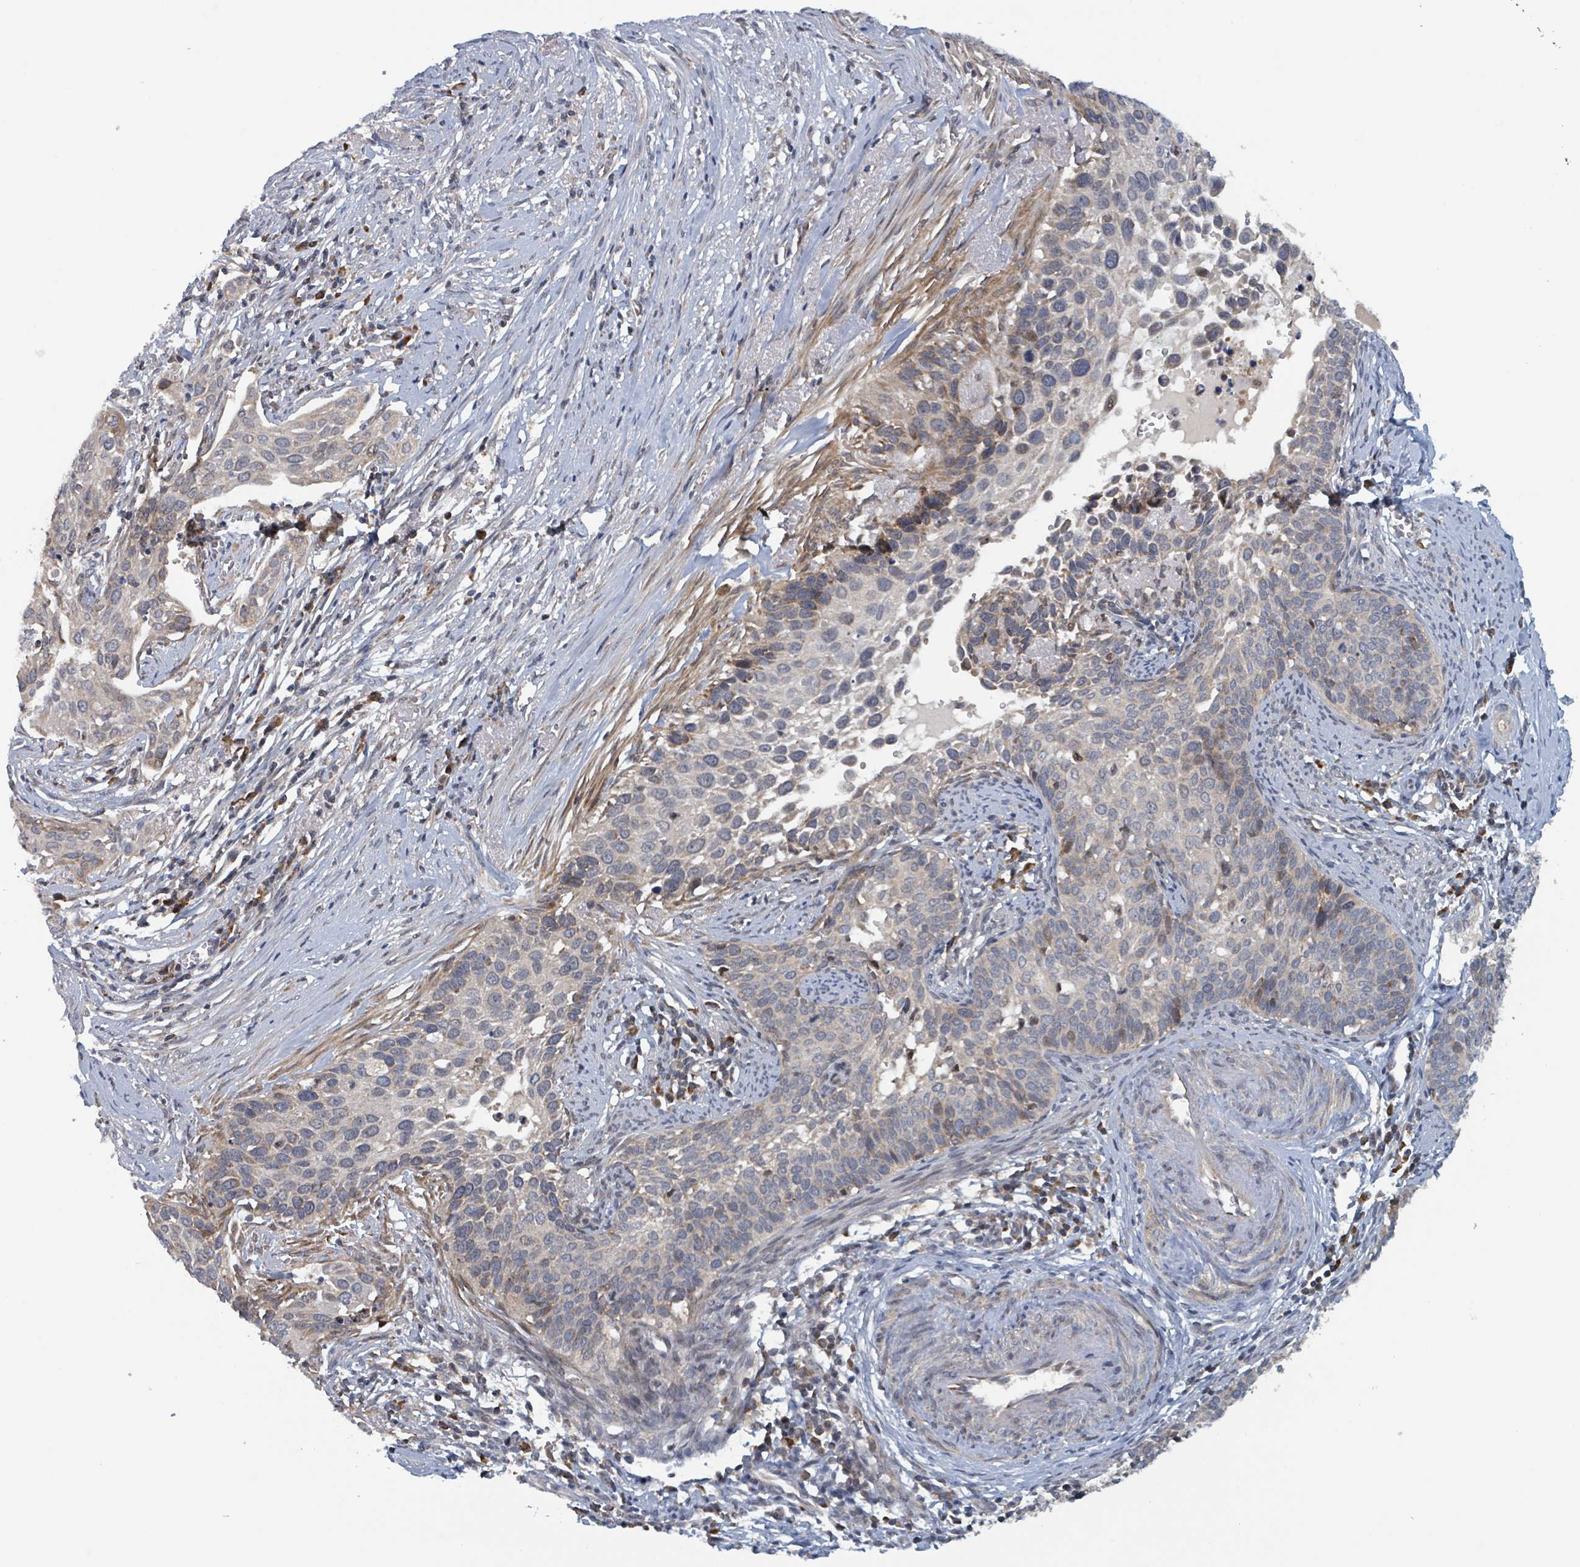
{"staining": {"intensity": "moderate", "quantity": "<25%", "location": "cytoplasmic/membranous"}, "tissue": "cervical cancer", "cell_type": "Tumor cells", "image_type": "cancer", "snomed": [{"axis": "morphology", "description": "Squamous cell carcinoma, NOS"}, {"axis": "topography", "description": "Cervix"}], "caption": "About <25% of tumor cells in human cervical cancer (squamous cell carcinoma) reveal moderate cytoplasmic/membranous protein staining as visualized by brown immunohistochemical staining.", "gene": "HIVEP1", "patient": {"sex": "female", "age": 44}}